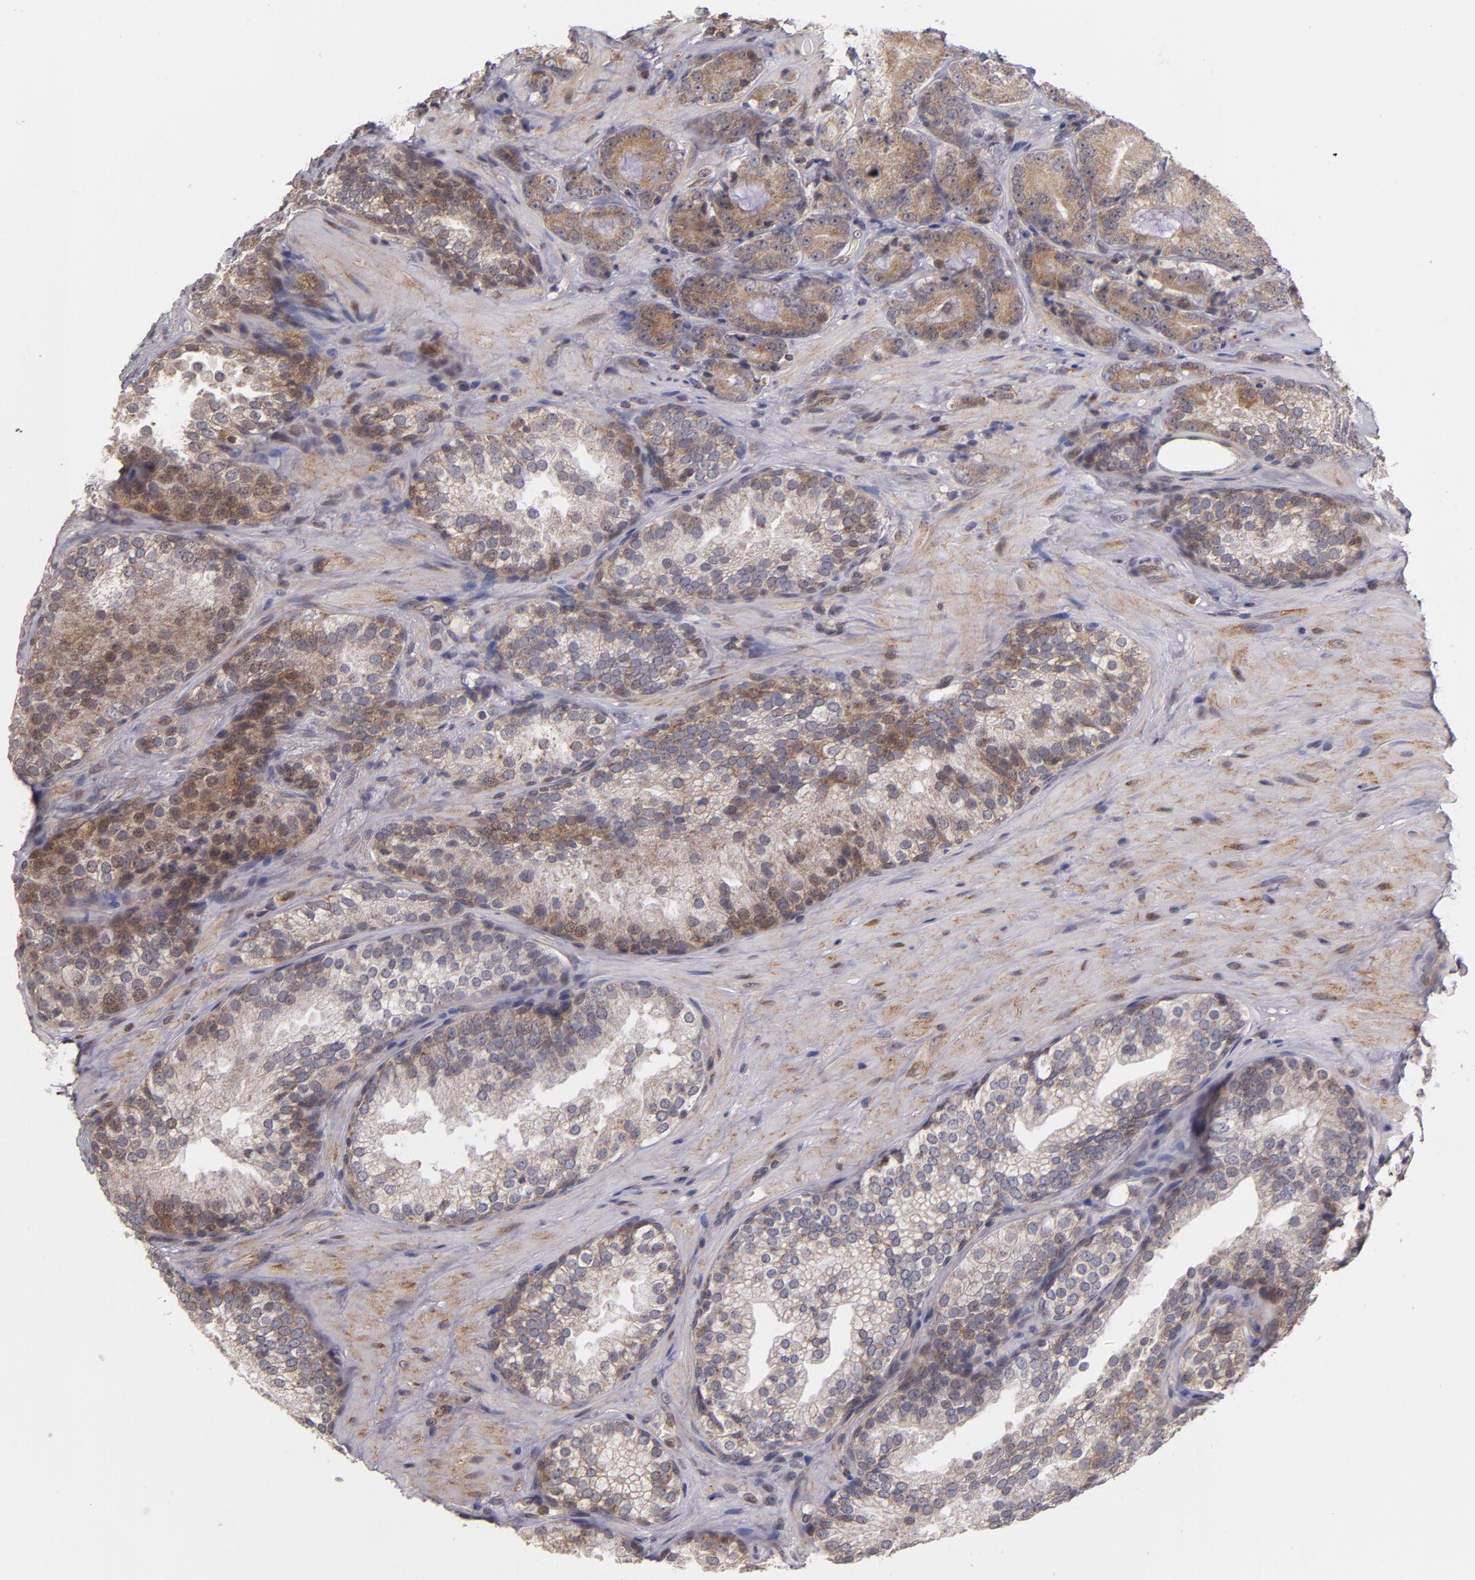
{"staining": {"intensity": "moderate", "quantity": ">75%", "location": "cytoplasmic/membranous"}, "tissue": "prostate cancer", "cell_type": "Tumor cells", "image_type": "cancer", "snomed": [{"axis": "morphology", "description": "Adenocarcinoma, High grade"}, {"axis": "topography", "description": "Prostate"}], "caption": "A high-resolution image shows immunohistochemistry staining of prostate high-grade adenocarcinoma, which exhibits moderate cytoplasmic/membranous expression in about >75% of tumor cells.", "gene": "CASP1", "patient": {"sex": "male", "age": 70}}